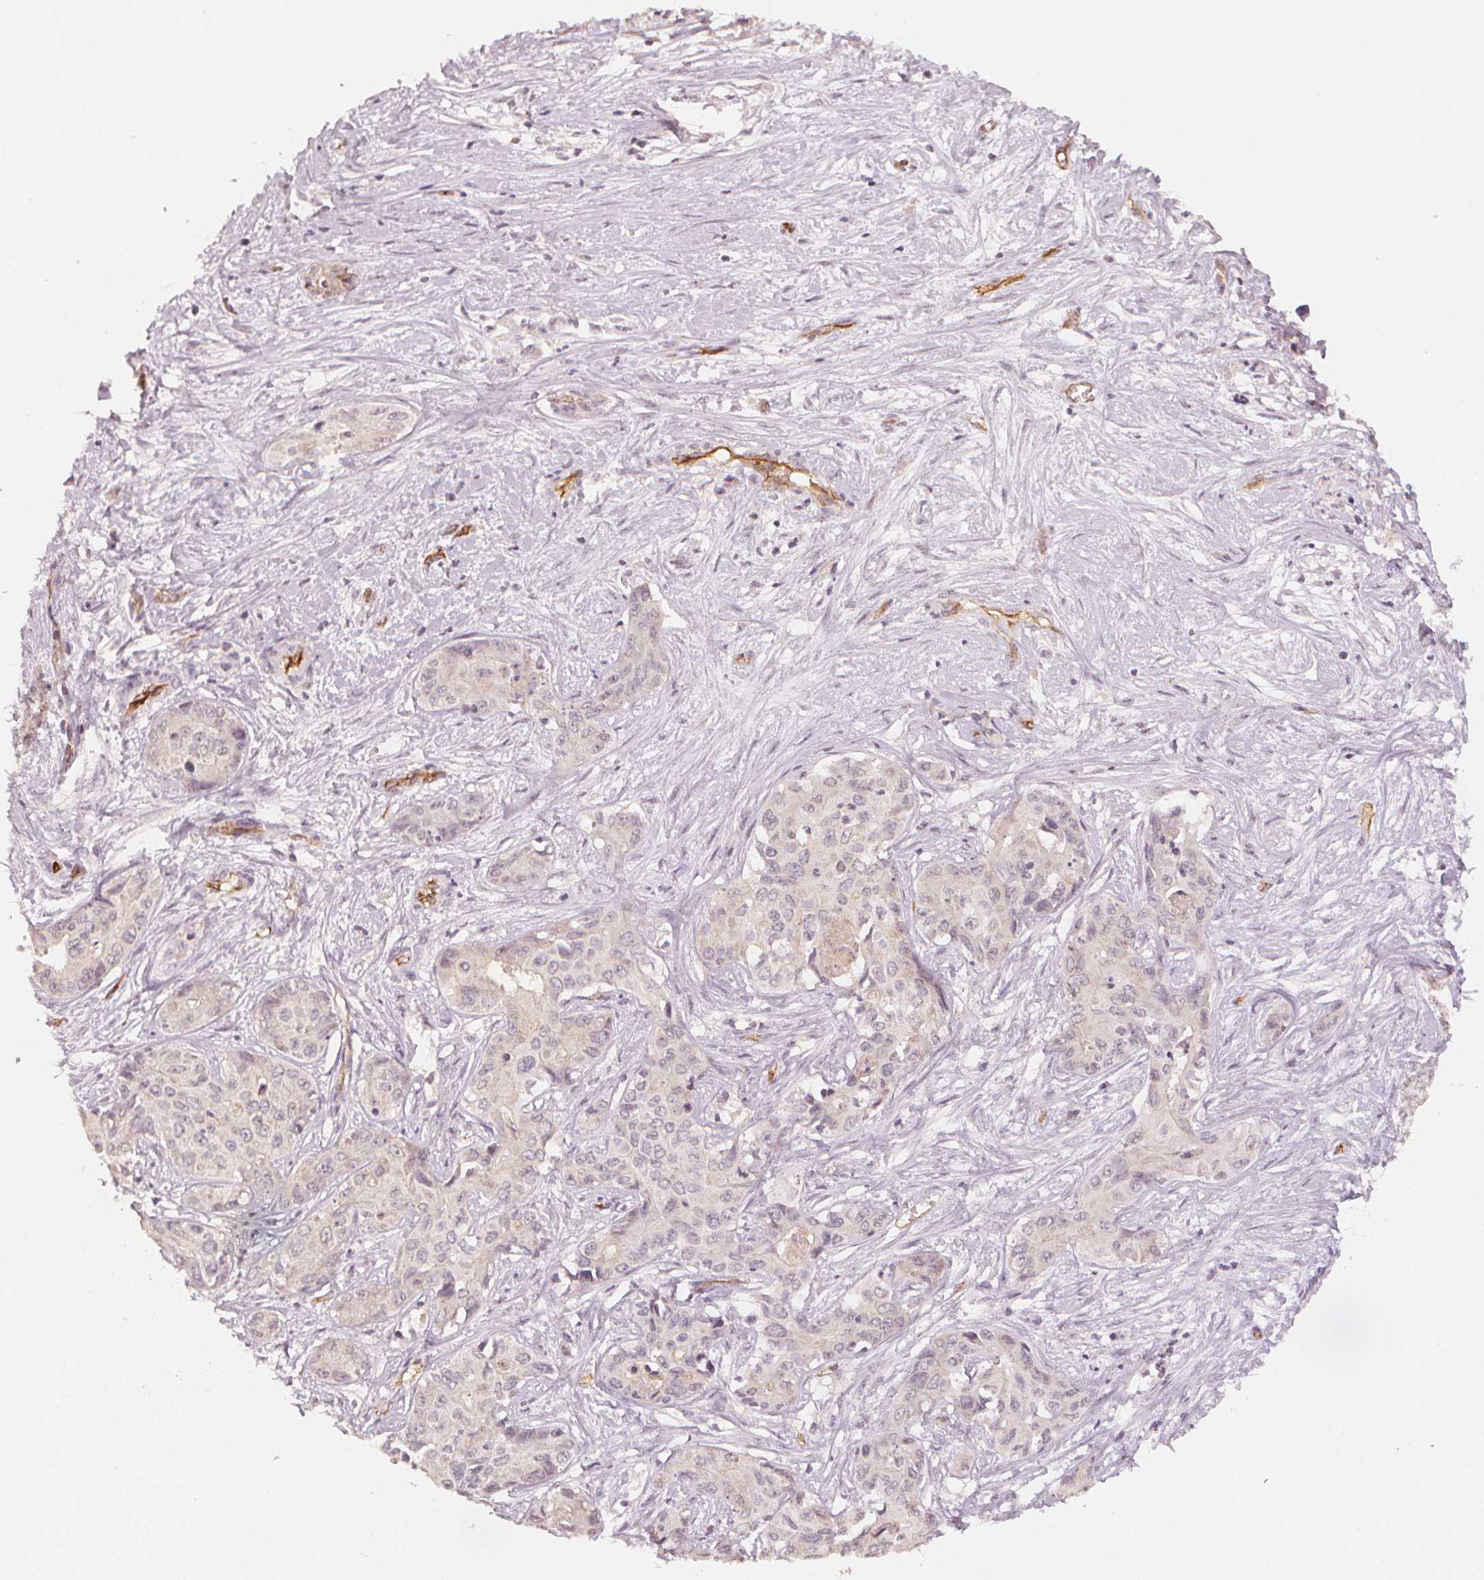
{"staining": {"intensity": "negative", "quantity": "none", "location": "none"}, "tissue": "liver cancer", "cell_type": "Tumor cells", "image_type": "cancer", "snomed": [{"axis": "morphology", "description": "Cholangiocarcinoma"}, {"axis": "topography", "description": "Liver"}], "caption": "High power microscopy micrograph of an IHC image of liver cancer, revealing no significant expression in tumor cells.", "gene": "CIB1", "patient": {"sex": "female", "age": 65}}